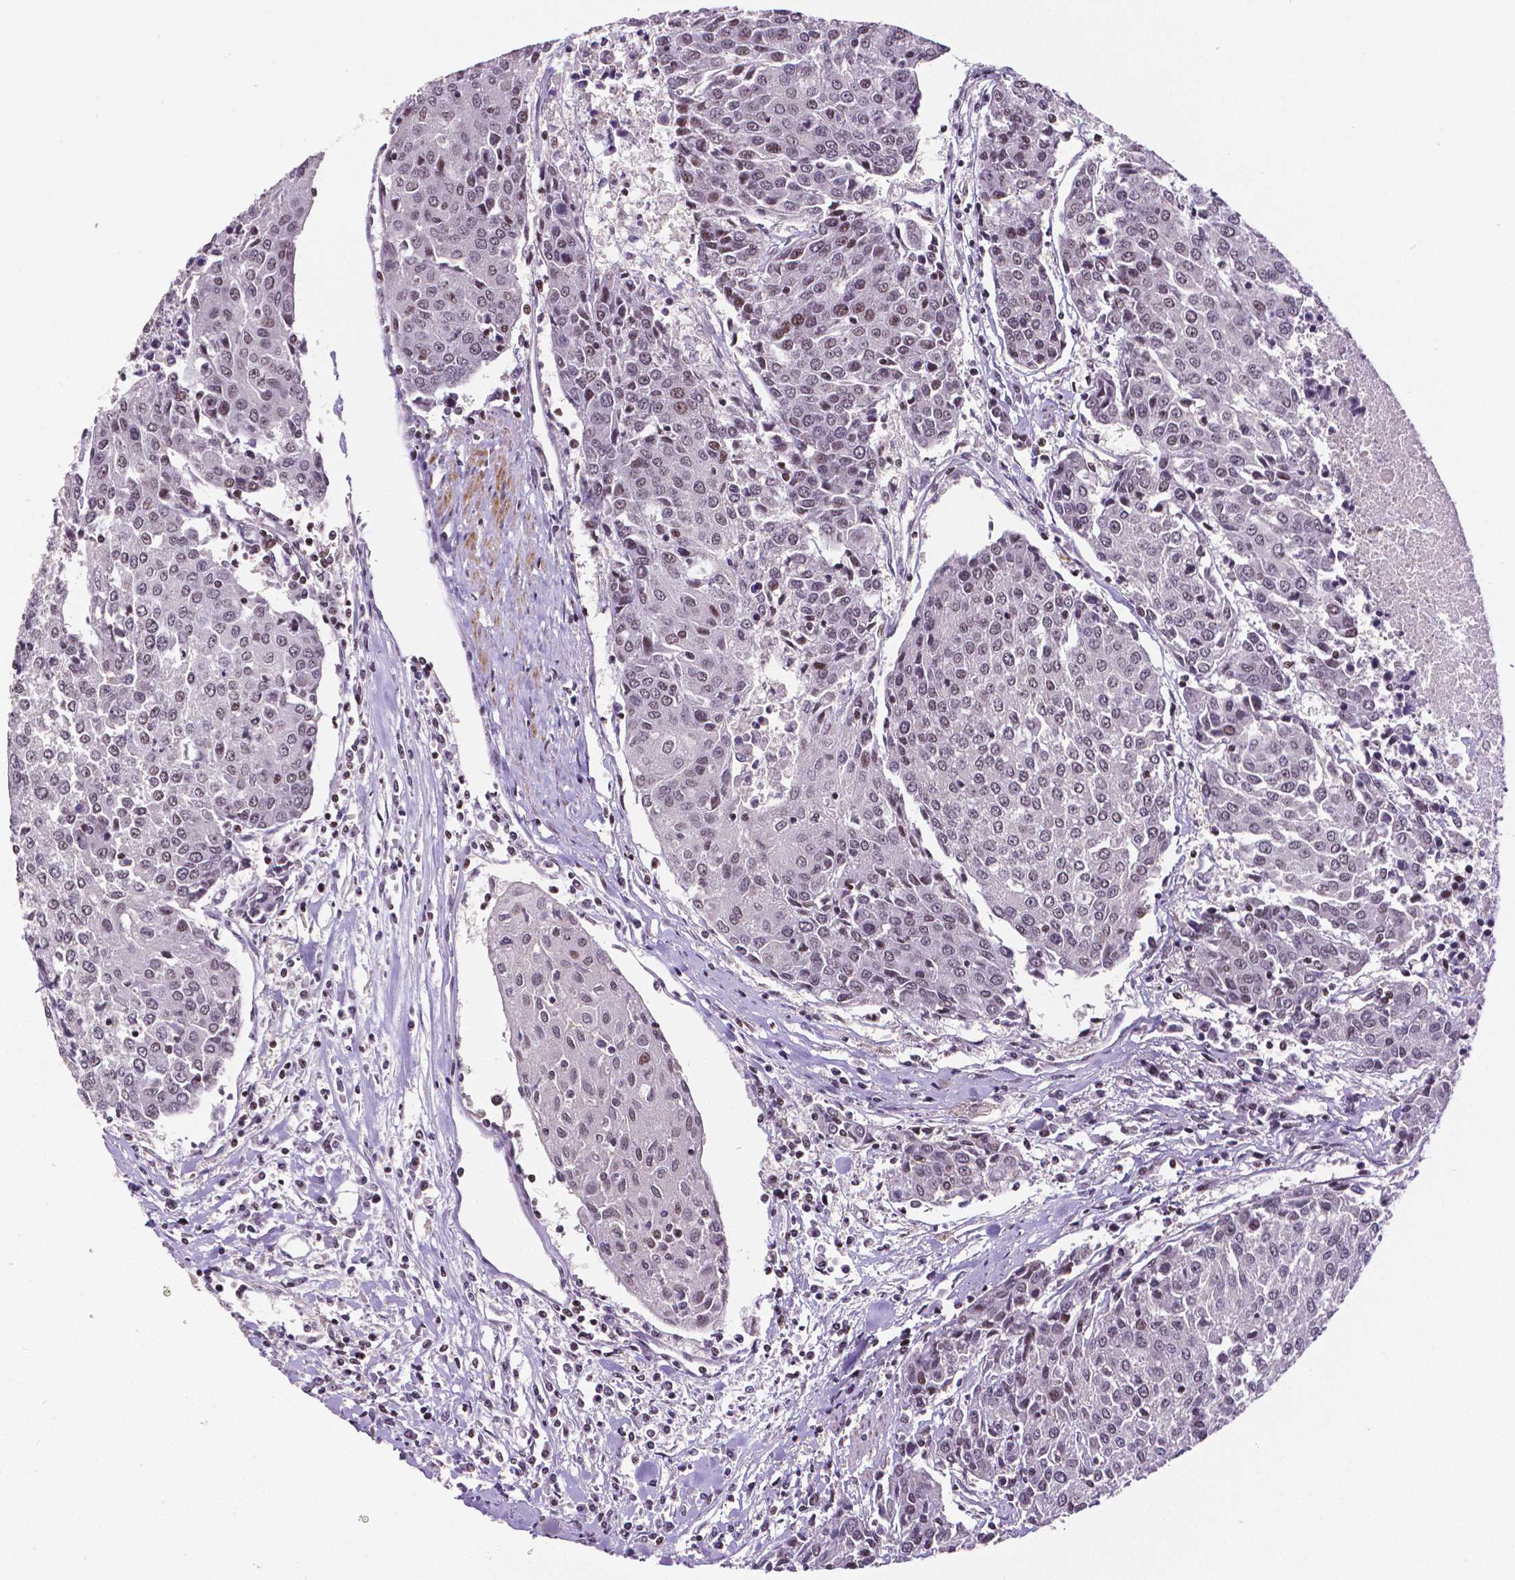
{"staining": {"intensity": "weak", "quantity": "<25%", "location": "nuclear"}, "tissue": "urothelial cancer", "cell_type": "Tumor cells", "image_type": "cancer", "snomed": [{"axis": "morphology", "description": "Urothelial carcinoma, High grade"}, {"axis": "topography", "description": "Urinary bladder"}], "caption": "Immunohistochemical staining of urothelial cancer exhibits no significant staining in tumor cells.", "gene": "CTCF", "patient": {"sex": "female", "age": 85}}